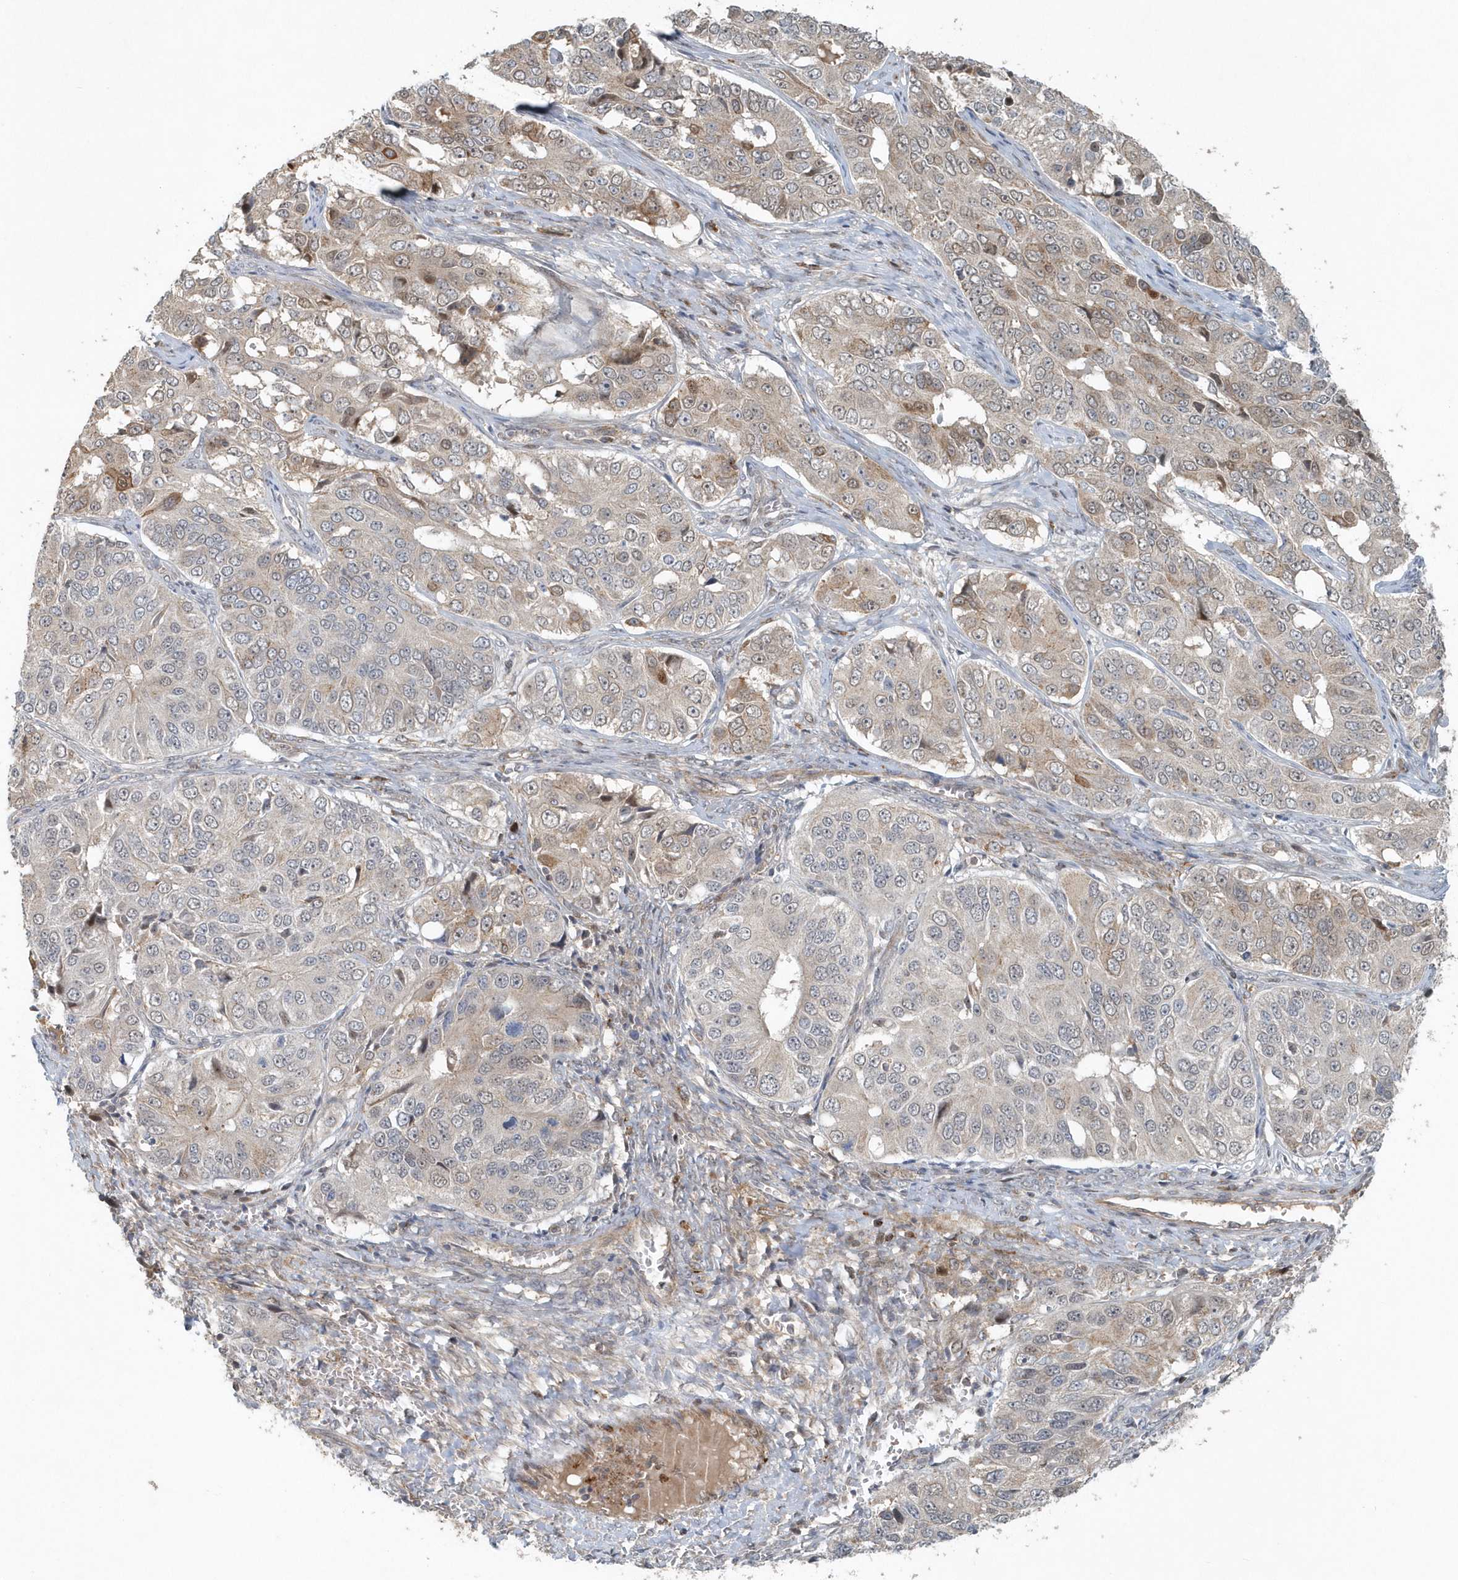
{"staining": {"intensity": "moderate", "quantity": "<25%", "location": "cytoplasmic/membranous"}, "tissue": "ovarian cancer", "cell_type": "Tumor cells", "image_type": "cancer", "snomed": [{"axis": "morphology", "description": "Carcinoma, endometroid"}, {"axis": "topography", "description": "Ovary"}], "caption": "This is a photomicrograph of immunohistochemistry staining of endometroid carcinoma (ovarian), which shows moderate staining in the cytoplasmic/membranous of tumor cells.", "gene": "MMUT", "patient": {"sex": "female", "age": 51}}